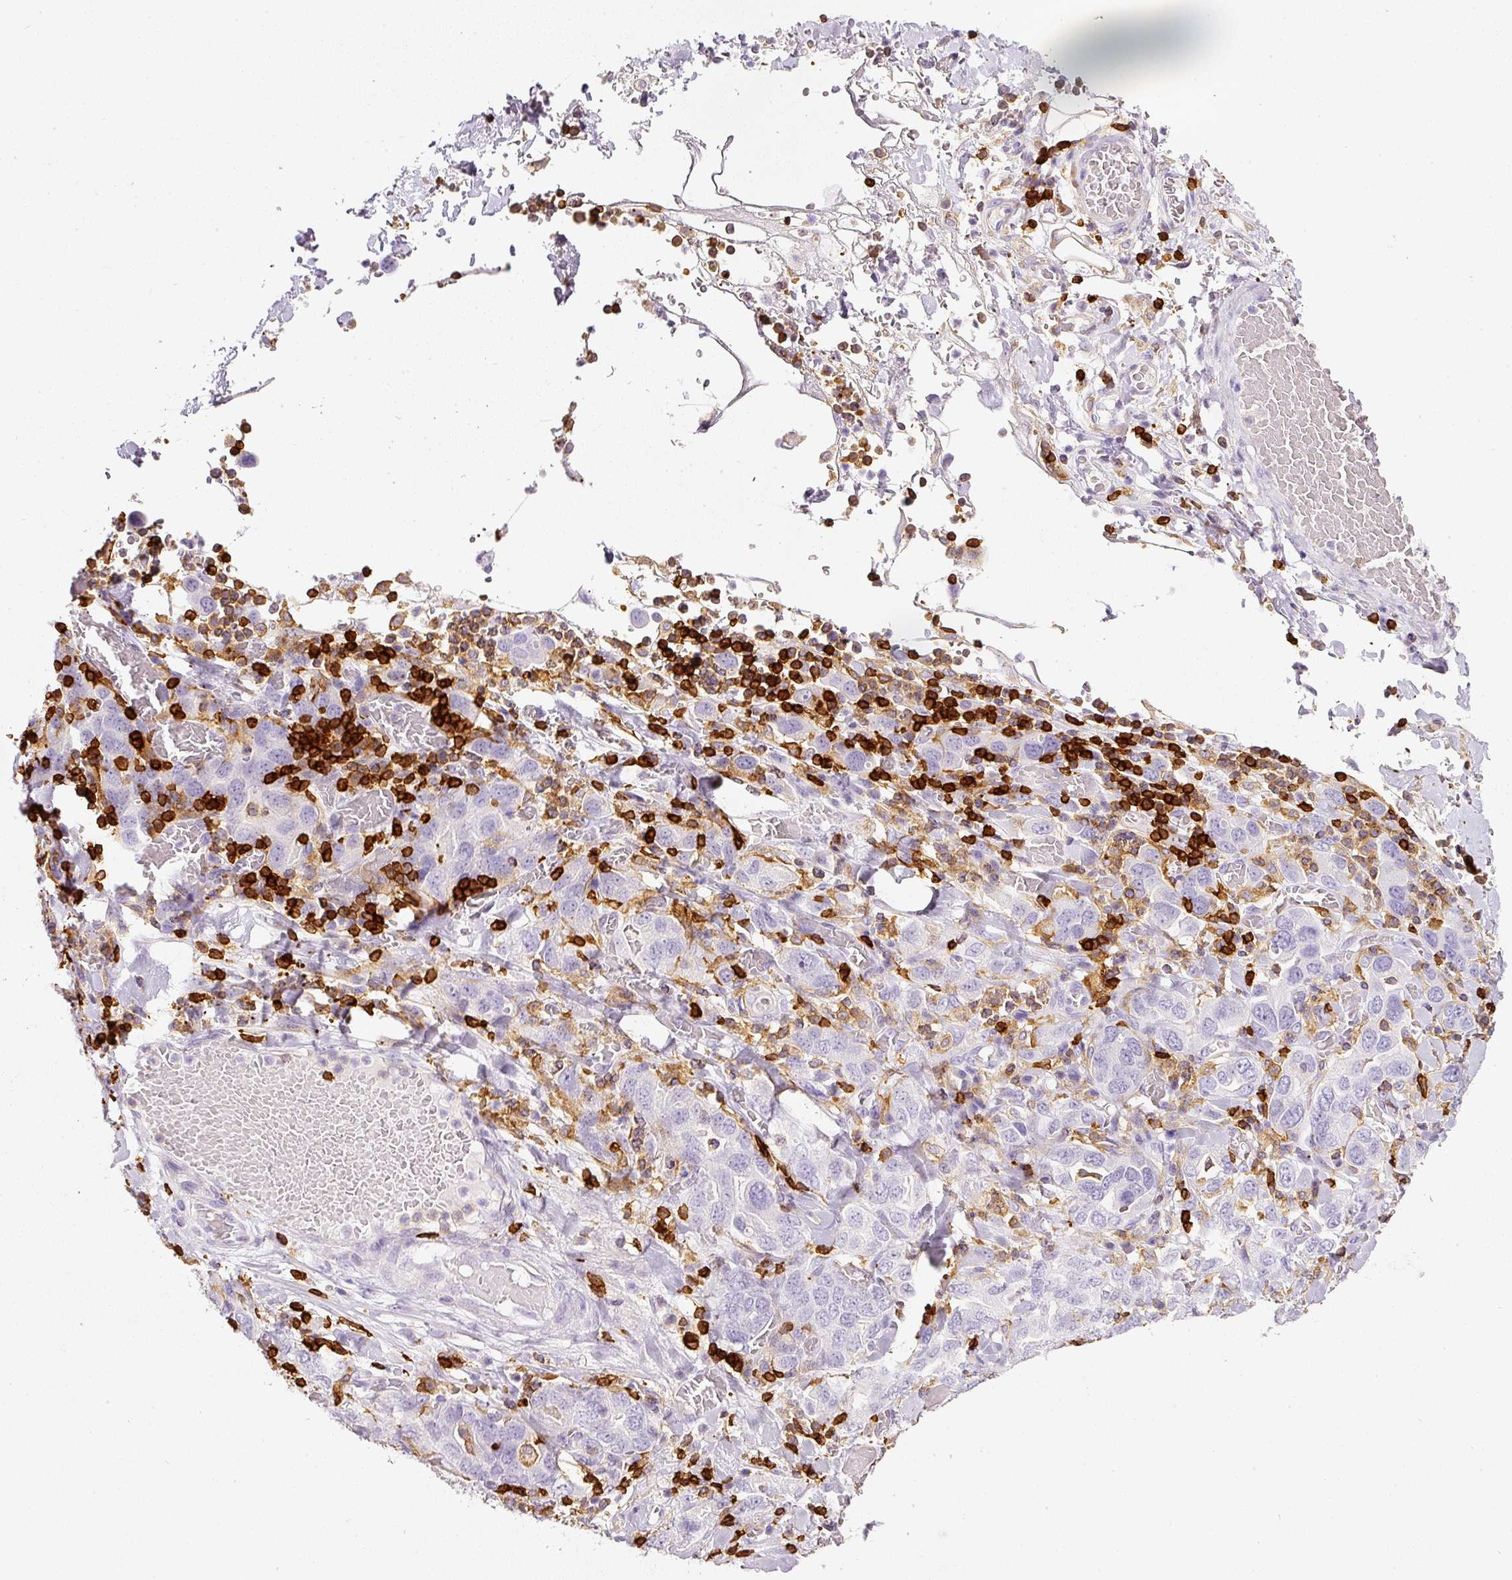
{"staining": {"intensity": "negative", "quantity": "none", "location": "none"}, "tissue": "stomach cancer", "cell_type": "Tumor cells", "image_type": "cancer", "snomed": [{"axis": "morphology", "description": "Adenocarcinoma, NOS"}, {"axis": "topography", "description": "Stomach, upper"}, {"axis": "topography", "description": "Stomach"}], "caption": "Immunohistochemical staining of human stomach cancer (adenocarcinoma) shows no significant positivity in tumor cells. (DAB (3,3'-diaminobenzidine) IHC visualized using brightfield microscopy, high magnification).", "gene": "EVL", "patient": {"sex": "male", "age": 62}}